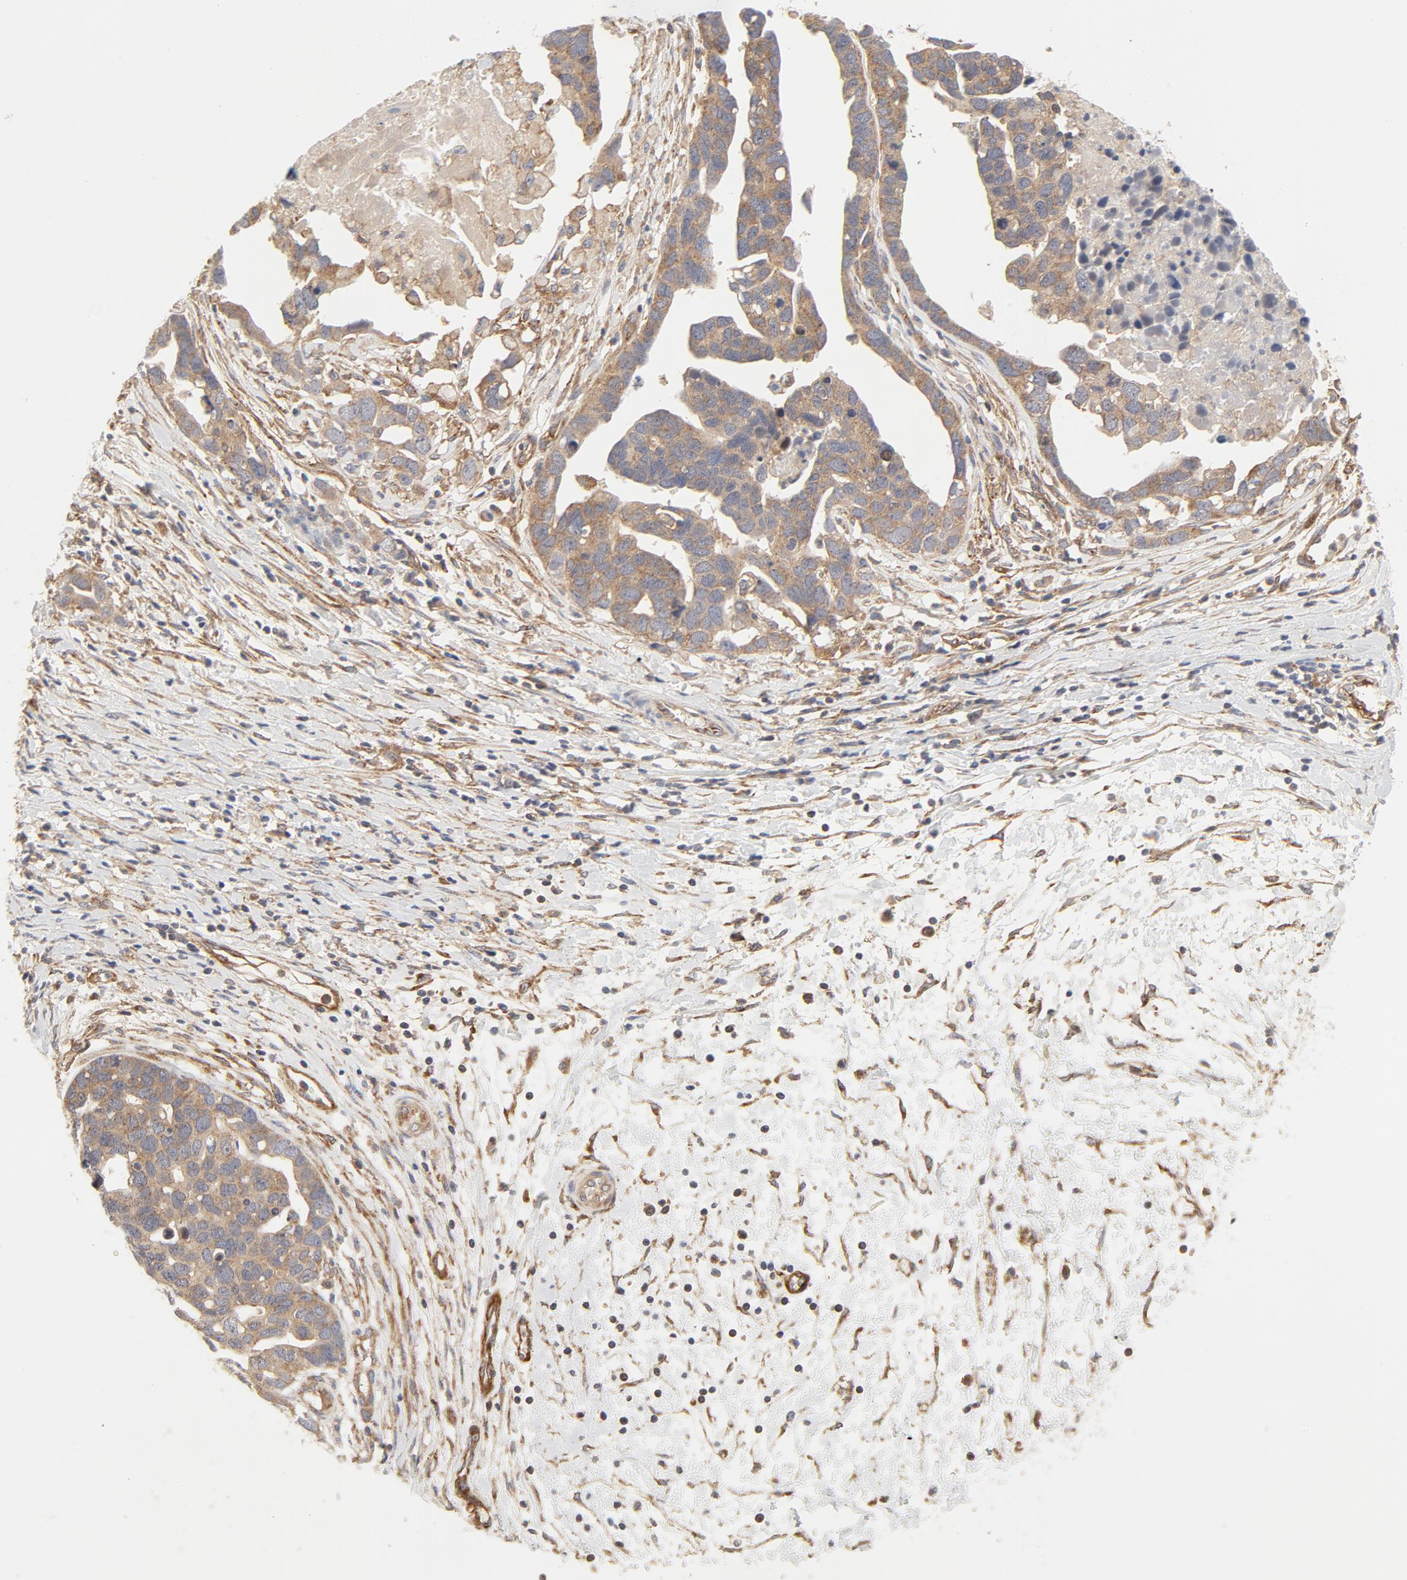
{"staining": {"intensity": "moderate", "quantity": ">75%", "location": "cytoplasmic/membranous"}, "tissue": "ovarian cancer", "cell_type": "Tumor cells", "image_type": "cancer", "snomed": [{"axis": "morphology", "description": "Cystadenocarcinoma, serous, NOS"}, {"axis": "topography", "description": "Ovary"}], "caption": "The histopathology image reveals immunohistochemical staining of ovarian serous cystadenocarcinoma. There is moderate cytoplasmic/membranous expression is appreciated in approximately >75% of tumor cells.", "gene": "AP2A1", "patient": {"sex": "female", "age": 54}}